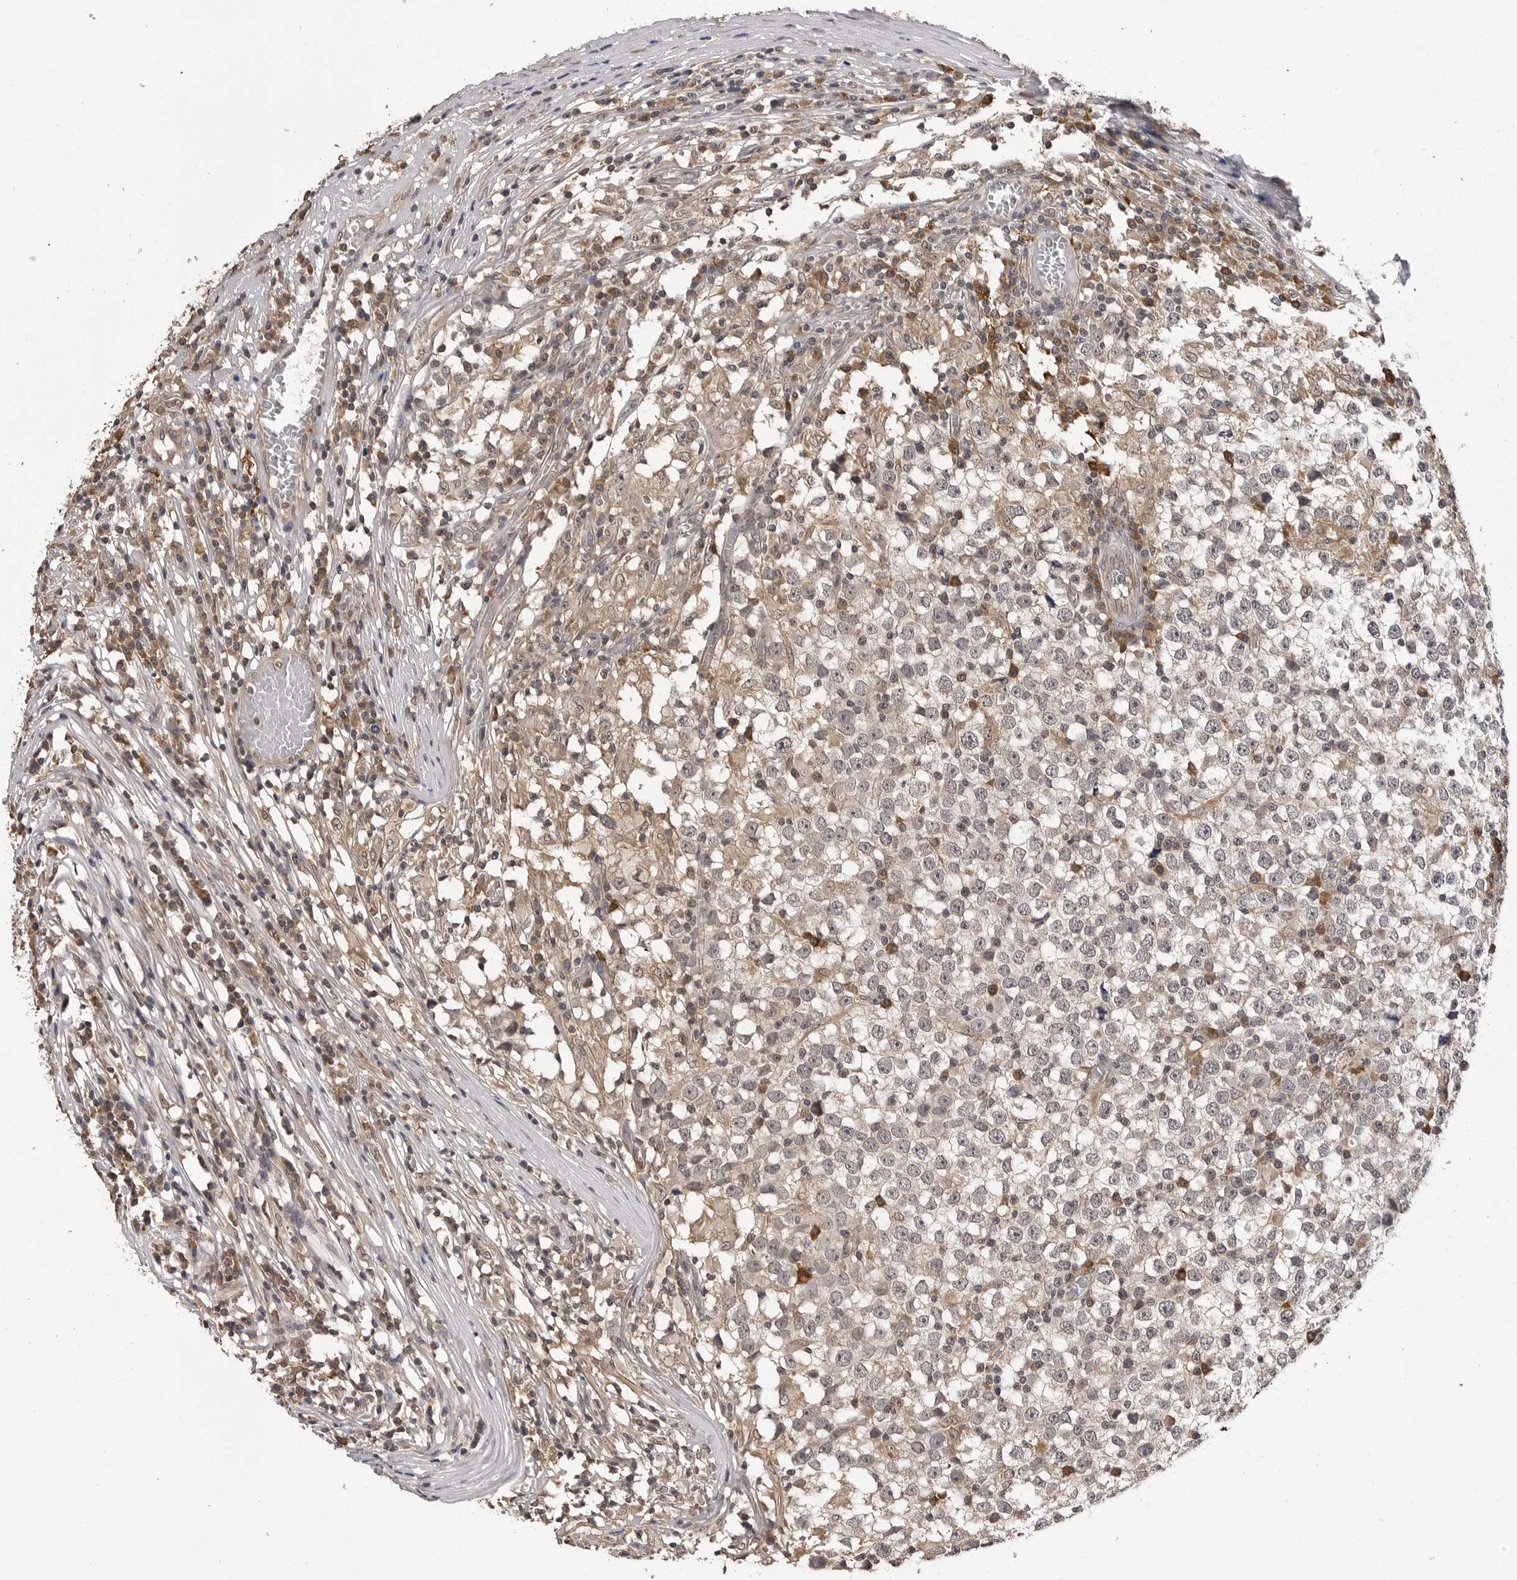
{"staining": {"intensity": "weak", "quantity": "25%-75%", "location": "cytoplasmic/membranous"}, "tissue": "testis cancer", "cell_type": "Tumor cells", "image_type": "cancer", "snomed": [{"axis": "morphology", "description": "Seminoma, NOS"}, {"axis": "topography", "description": "Testis"}], "caption": "Testis cancer stained with DAB IHC demonstrates low levels of weak cytoplasmic/membranous staining in about 25%-75% of tumor cells.", "gene": "TRMT13", "patient": {"sex": "male", "age": 65}}